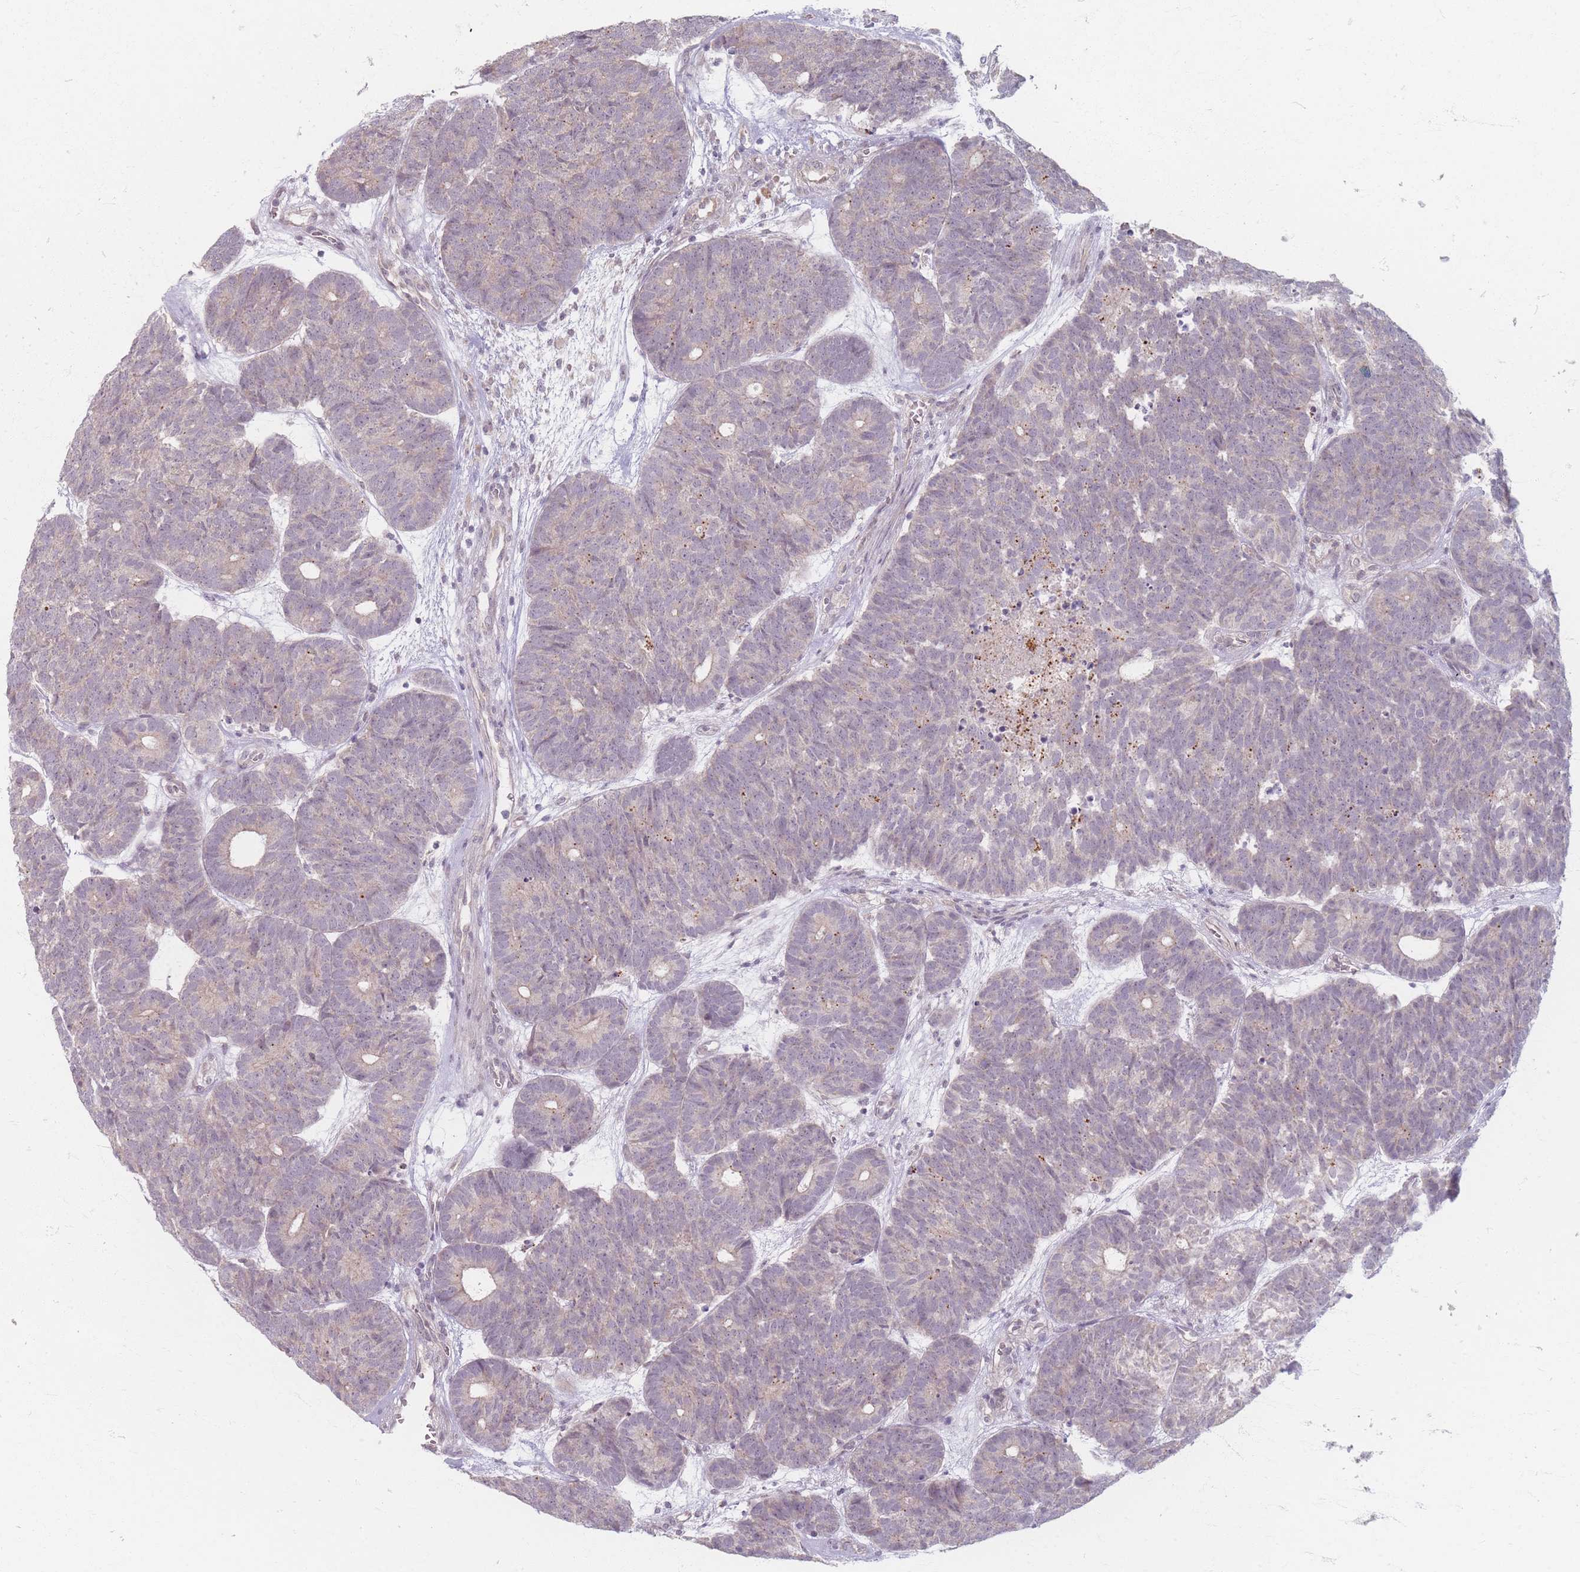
{"staining": {"intensity": "weak", "quantity": "<25%", "location": "cytoplasmic/membranous"}, "tissue": "head and neck cancer", "cell_type": "Tumor cells", "image_type": "cancer", "snomed": [{"axis": "morphology", "description": "Adenocarcinoma, NOS"}, {"axis": "topography", "description": "Head-Neck"}], "caption": "DAB immunohistochemical staining of human head and neck adenocarcinoma demonstrates no significant positivity in tumor cells.", "gene": "GABRA6", "patient": {"sex": "female", "age": 81}}